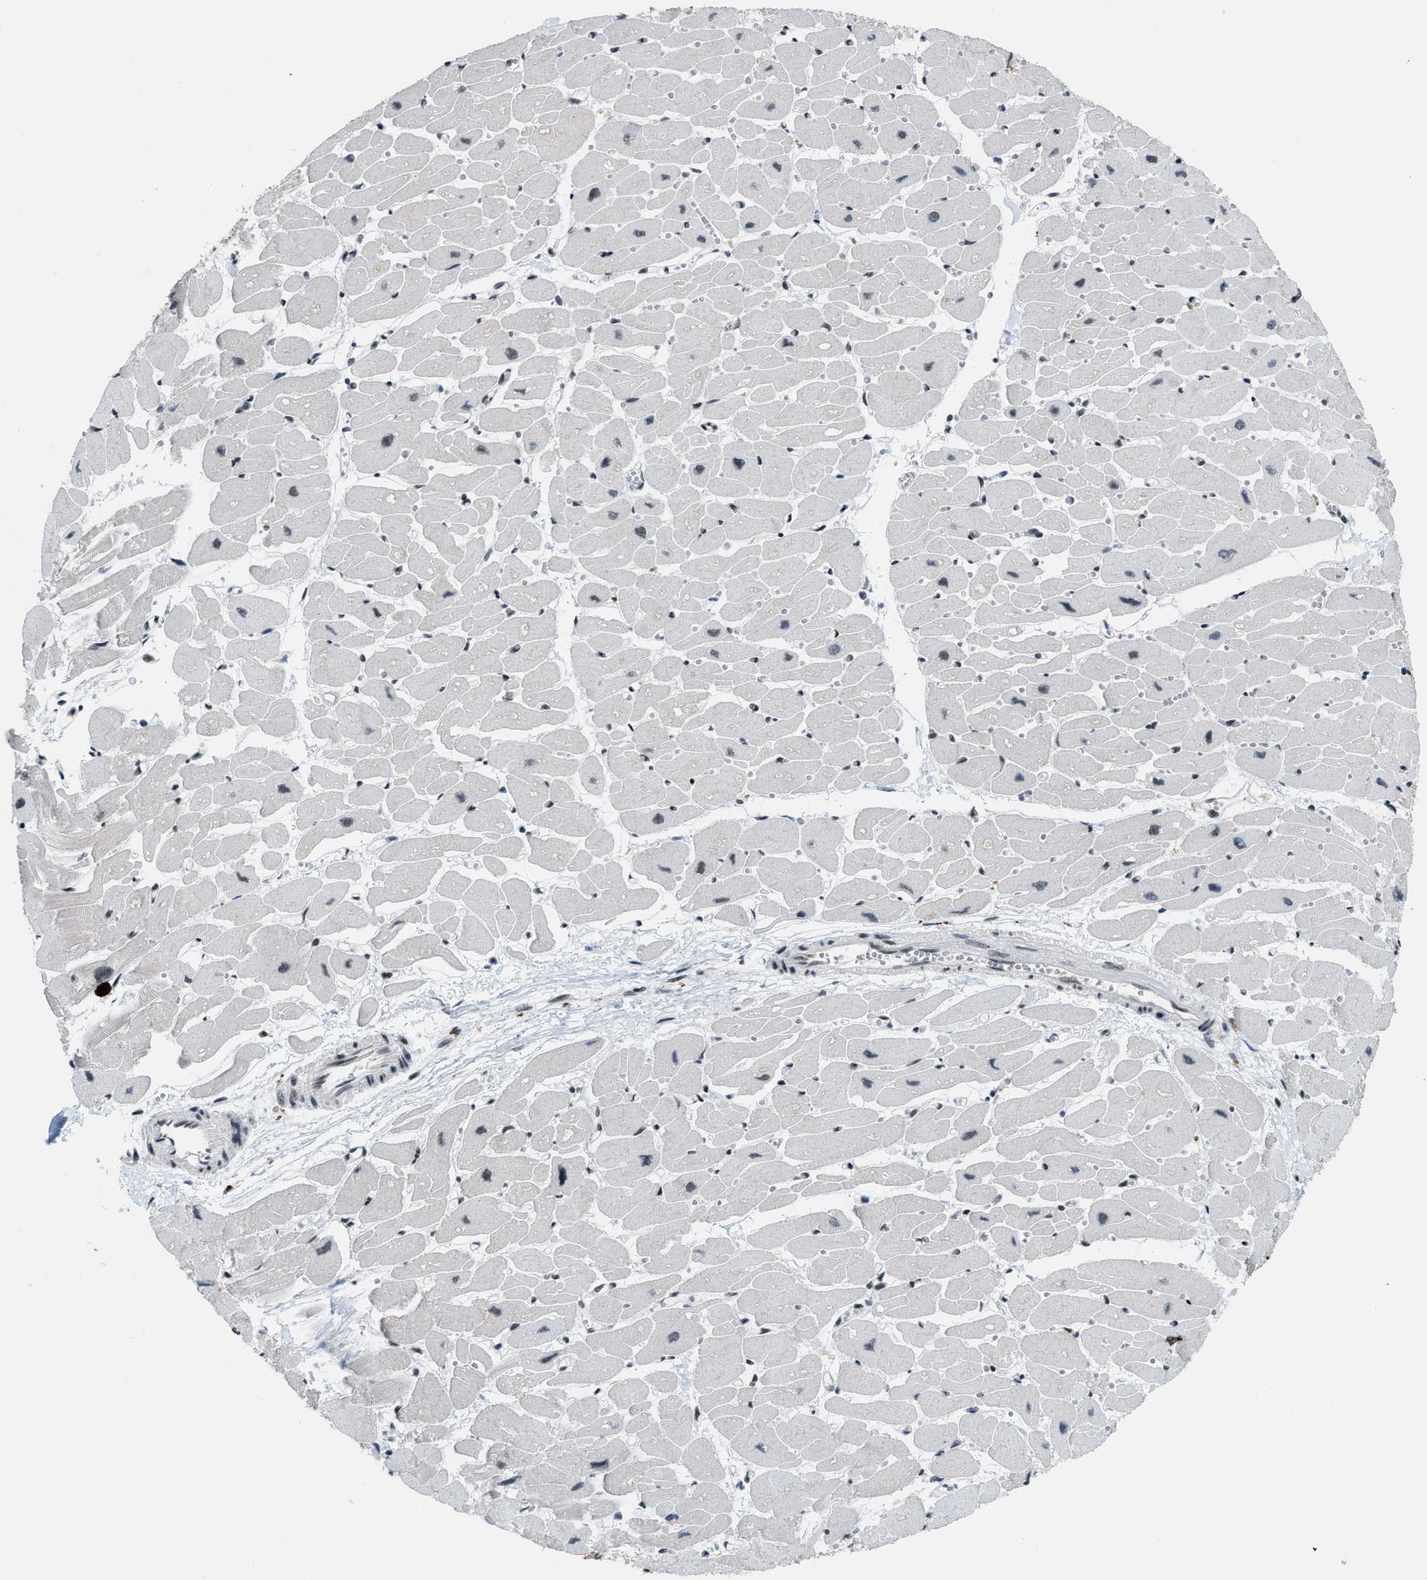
{"staining": {"intensity": "moderate", "quantity": "25%-75%", "location": "nuclear"}, "tissue": "heart muscle", "cell_type": "Cardiomyocytes", "image_type": "normal", "snomed": [{"axis": "morphology", "description": "Normal tissue, NOS"}, {"axis": "topography", "description": "Heart"}], "caption": "Immunohistochemical staining of normal heart muscle exhibits moderate nuclear protein positivity in about 25%-75% of cardiomyocytes.", "gene": "NUMA1", "patient": {"sex": "female", "age": 54}}